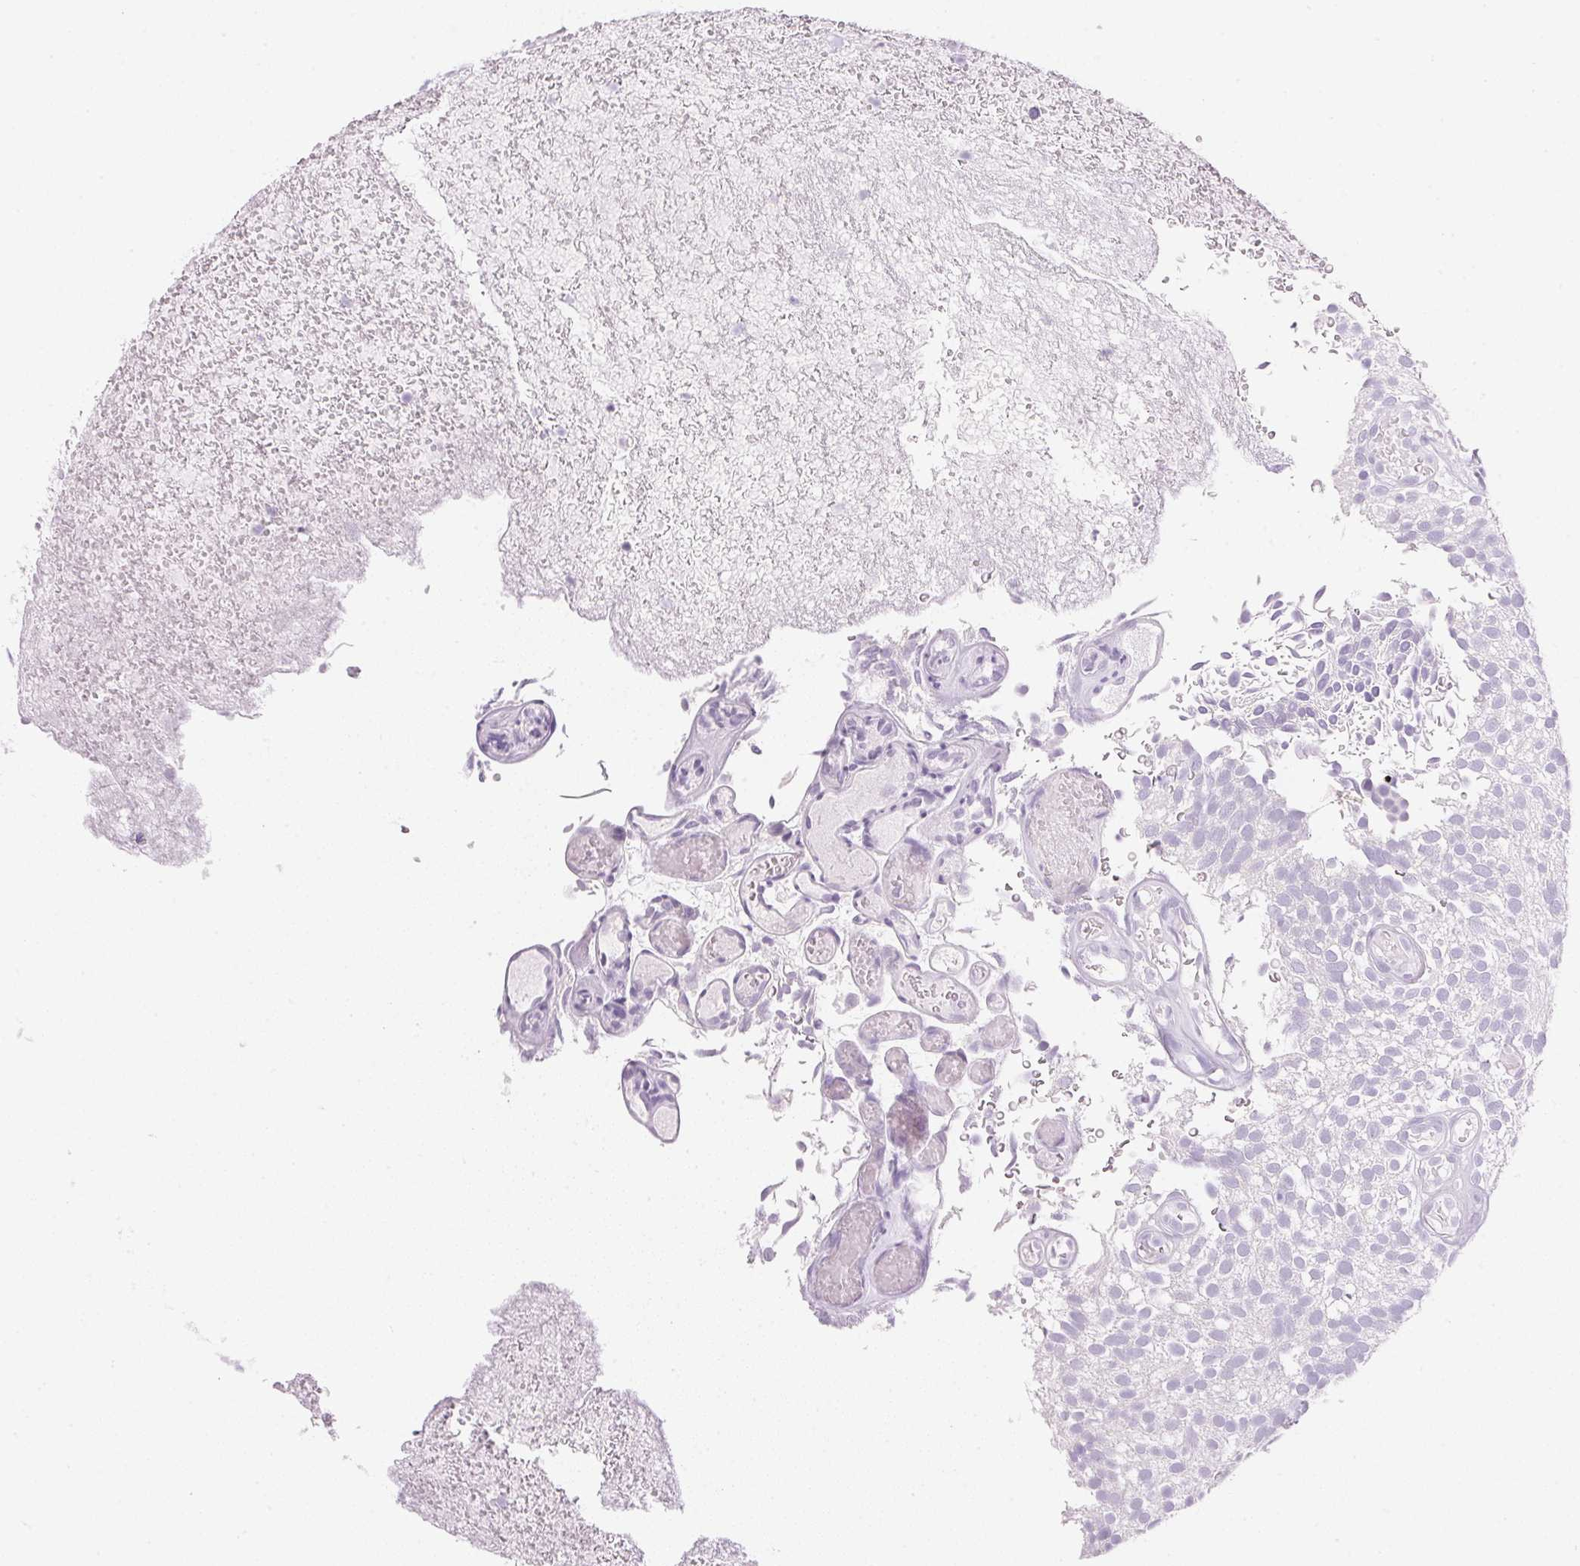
{"staining": {"intensity": "negative", "quantity": "none", "location": "none"}, "tissue": "urothelial cancer", "cell_type": "Tumor cells", "image_type": "cancer", "snomed": [{"axis": "morphology", "description": "Urothelial carcinoma, Low grade"}, {"axis": "topography", "description": "Urinary bladder"}], "caption": "Immunohistochemistry of urothelial cancer reveals no staining in tumor cells.", "gene": "IGFBP1", "patient": {"sex": "male", "age": 78}}